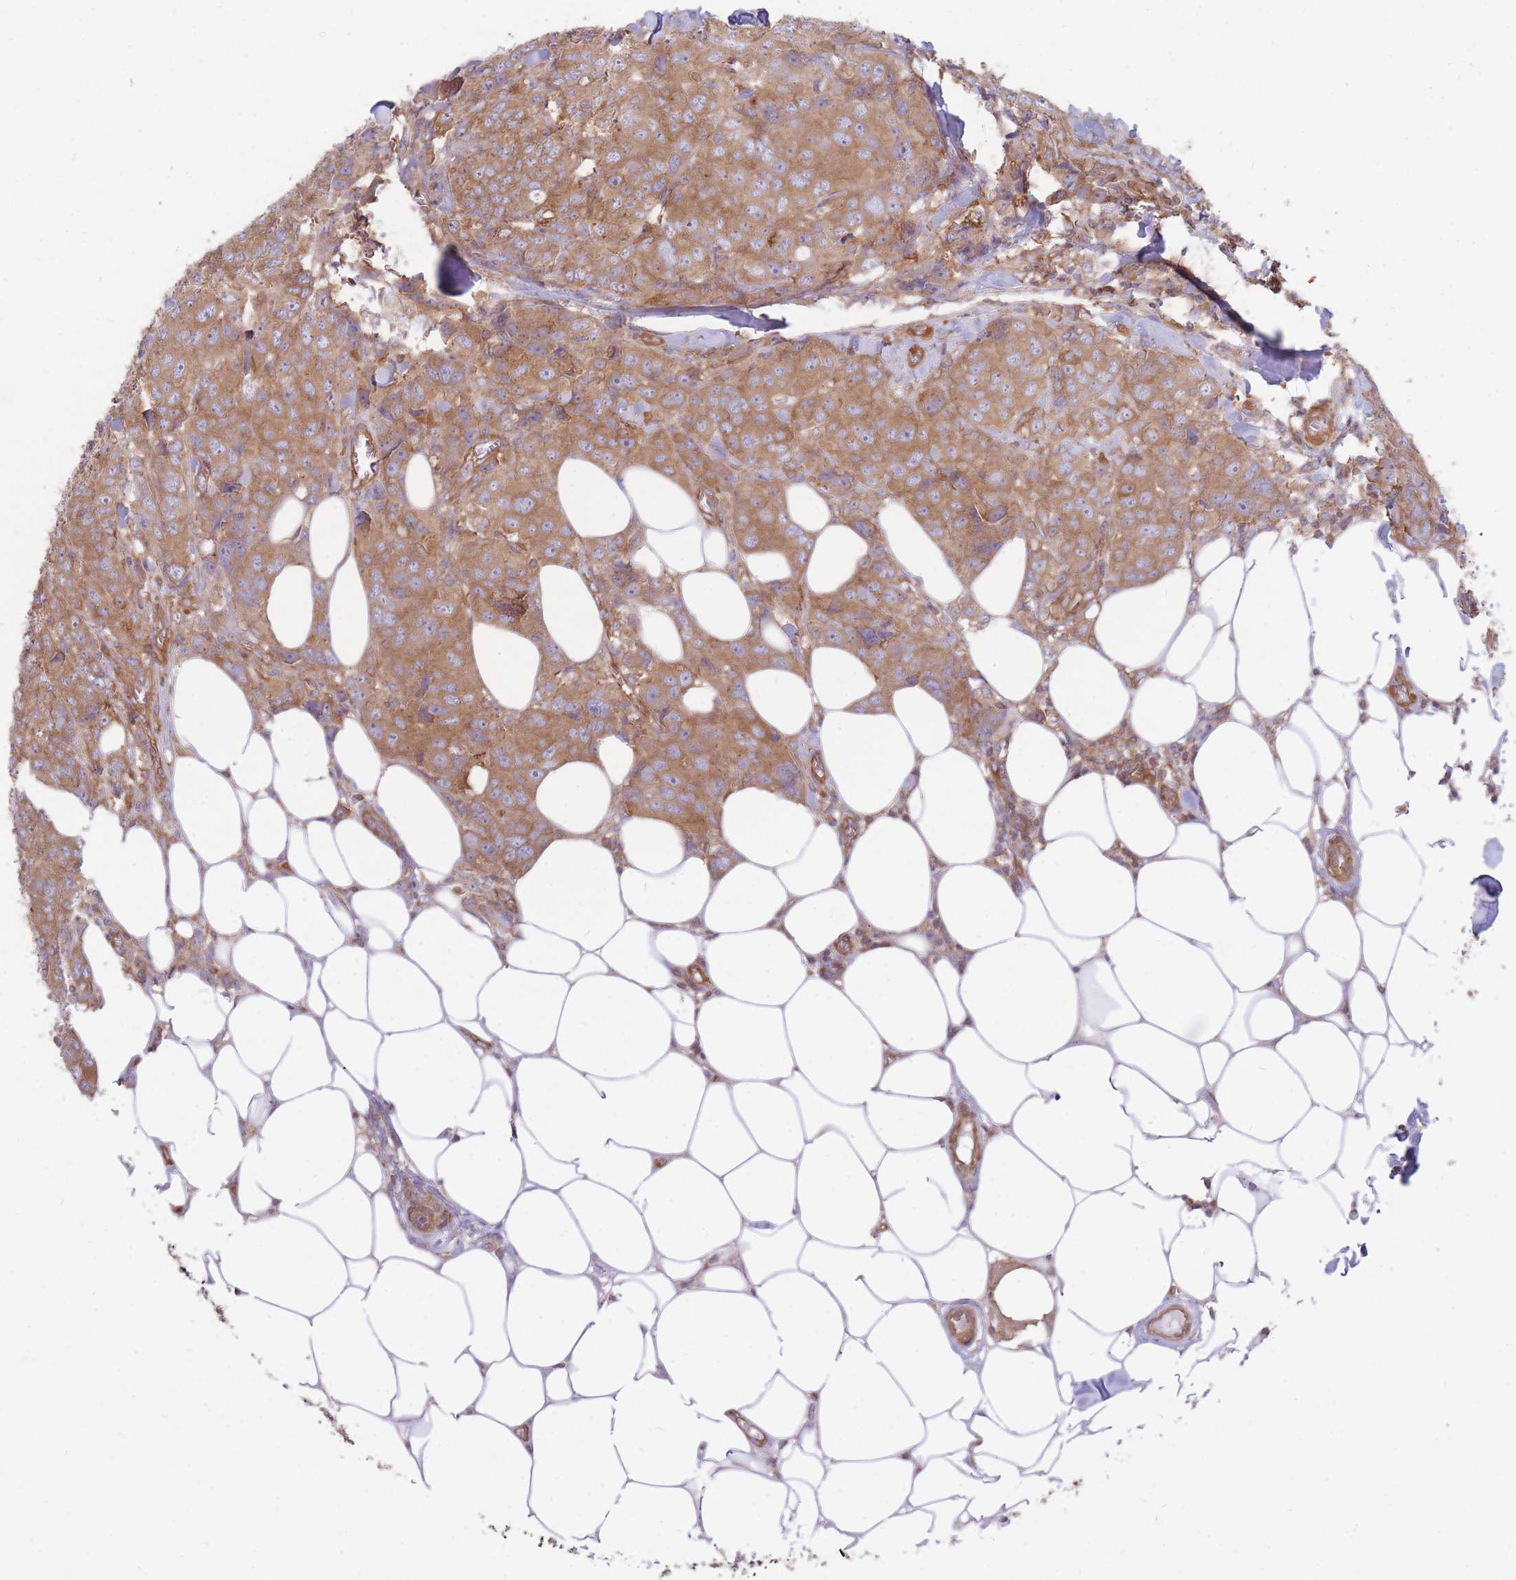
{"staining": {"intensity": "moderate", "quantity": ">75%", "location": "cytoplasmic/membranous"}, "tissue": "breast cancer", "cell_type": "Tumor cells", "image_type": "cancer", "snomed": [{"axis": "morphology", "description": "Duct carcinoma"}, {"axis": "topography", "description": "Breast"}], "caption": "This is an image of immunohistochemistry staining of breast cancer, which shows moderate positivity in the cytoplasmic/membranous of tumor cells.", "gene": "GGA1", "patient": {"sex": "female", "age": 43}}